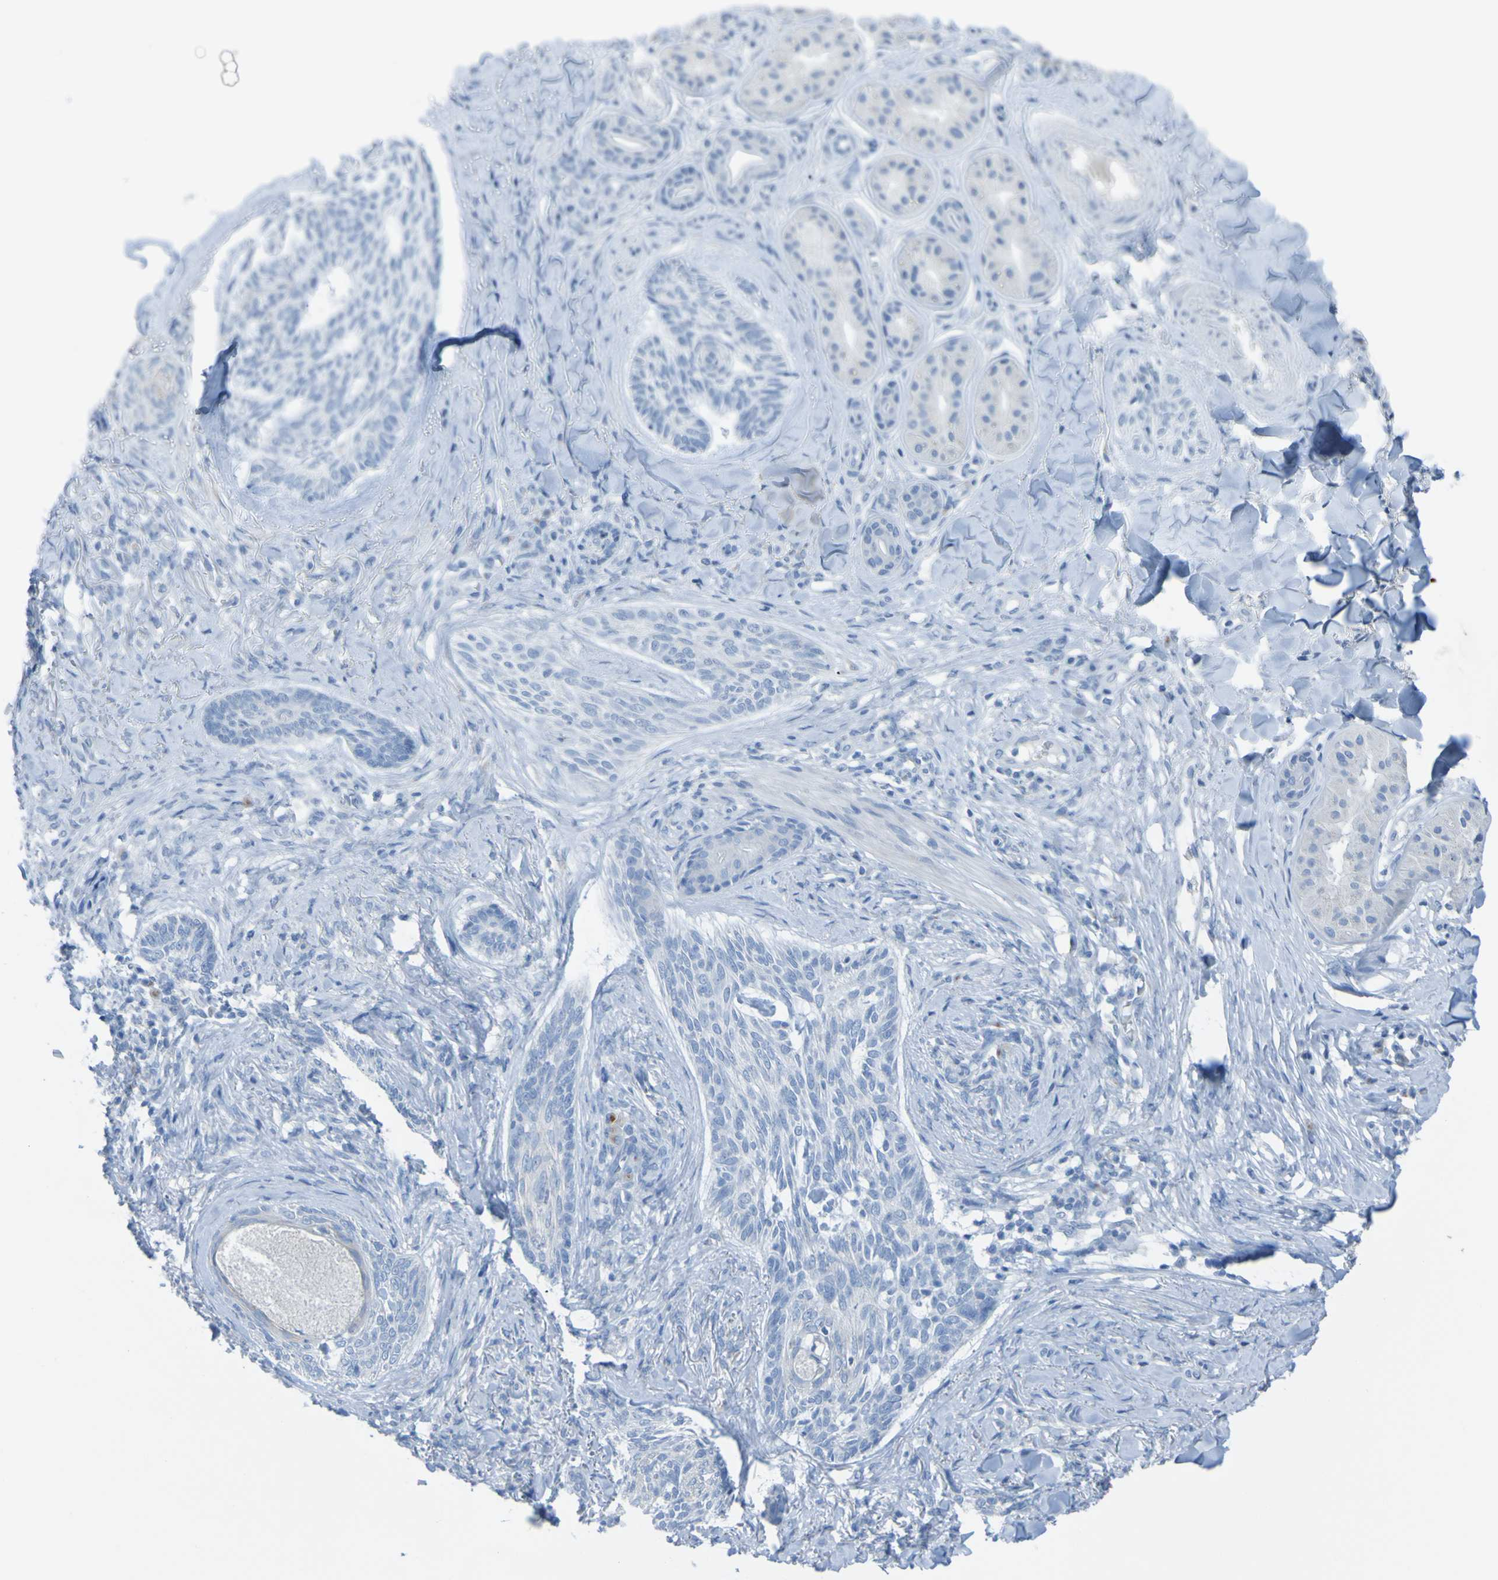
{"staining": {"intensity": "negative", "quantity": "none", "location": "none"}, "tissue": "skin cancer", "cell_type": "Tumor cells", "image_type": "cancer", "snomed": [{"axis": "morphology", "description": "Basal cell carcinoma"}, {"axis": "topography", "description": "Skin"}], "caption": "The histopathology image demonstrates no staining of tumor cells in skin basal cell carcinoma.", "gene": "ACMSD", "patient": {"sex": "male", "age": 43}}